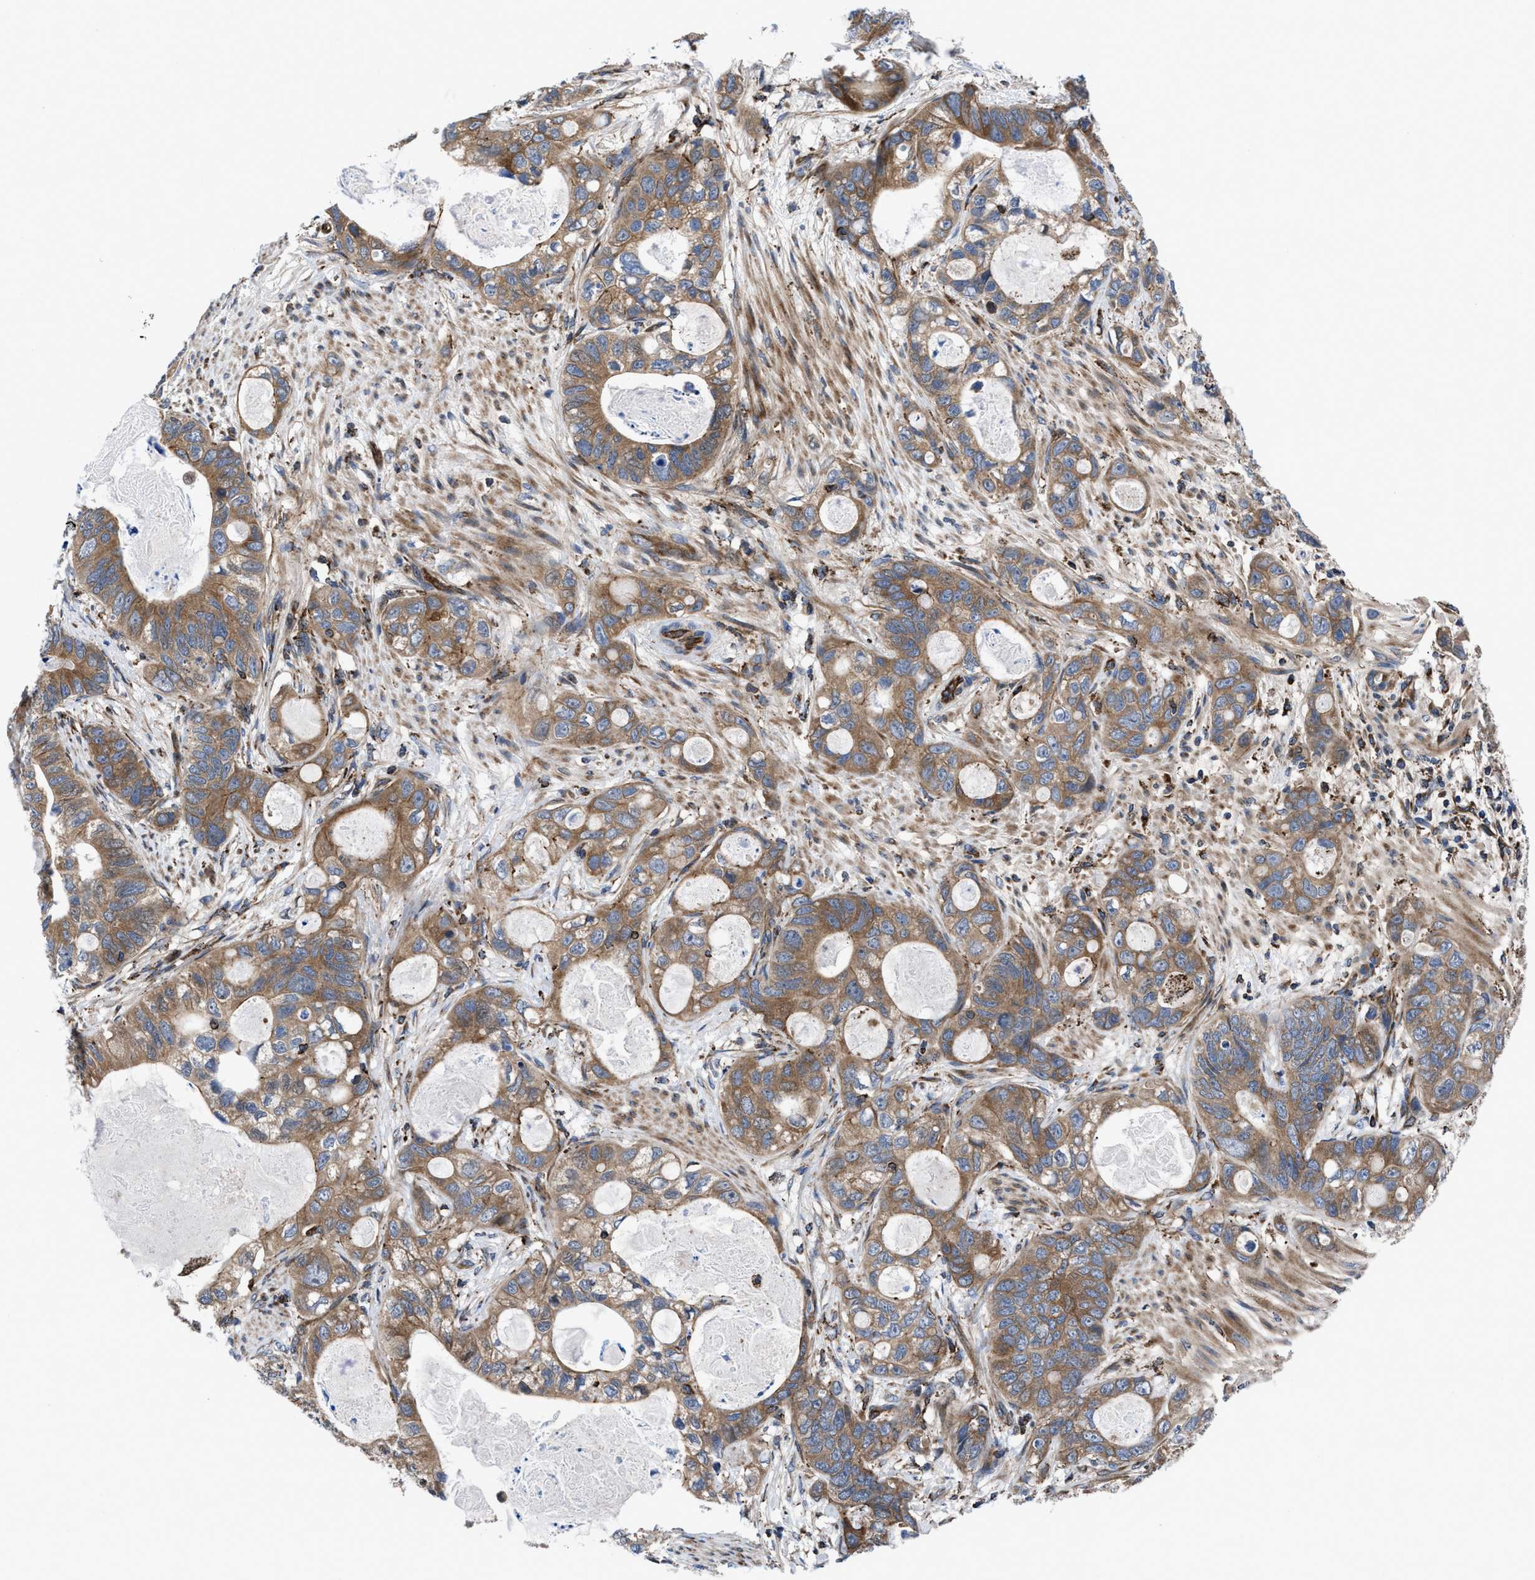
{"staining": {"intensity": "moderate", "quantity": ">75%", "location": "cytoplasmic/membranous"}, "tissue": "stomach cancer", "cell_type": "Tumor cells", "image_type": "cancer", "snomed": [{"axis": "morphology", "description": "Normal tissue, NOS"}, {"axis": "morphology", "description": "Adenocarcinoma, NOS"}, {"axis": "topography", "description": "Stomach"}], "caption": "IHC micrograph of neoplastic tissue: adenocarcinoma (stomach) stained using immunohistochemistry displays medium levels of moderate protein expression localized specifically in the cytoplasmic/membranous of tumor cells, appearing as a cytoplasmic/membranous brown color.", "gene": "PRR15L", "patient": {"sex": "female", "age": 89}}